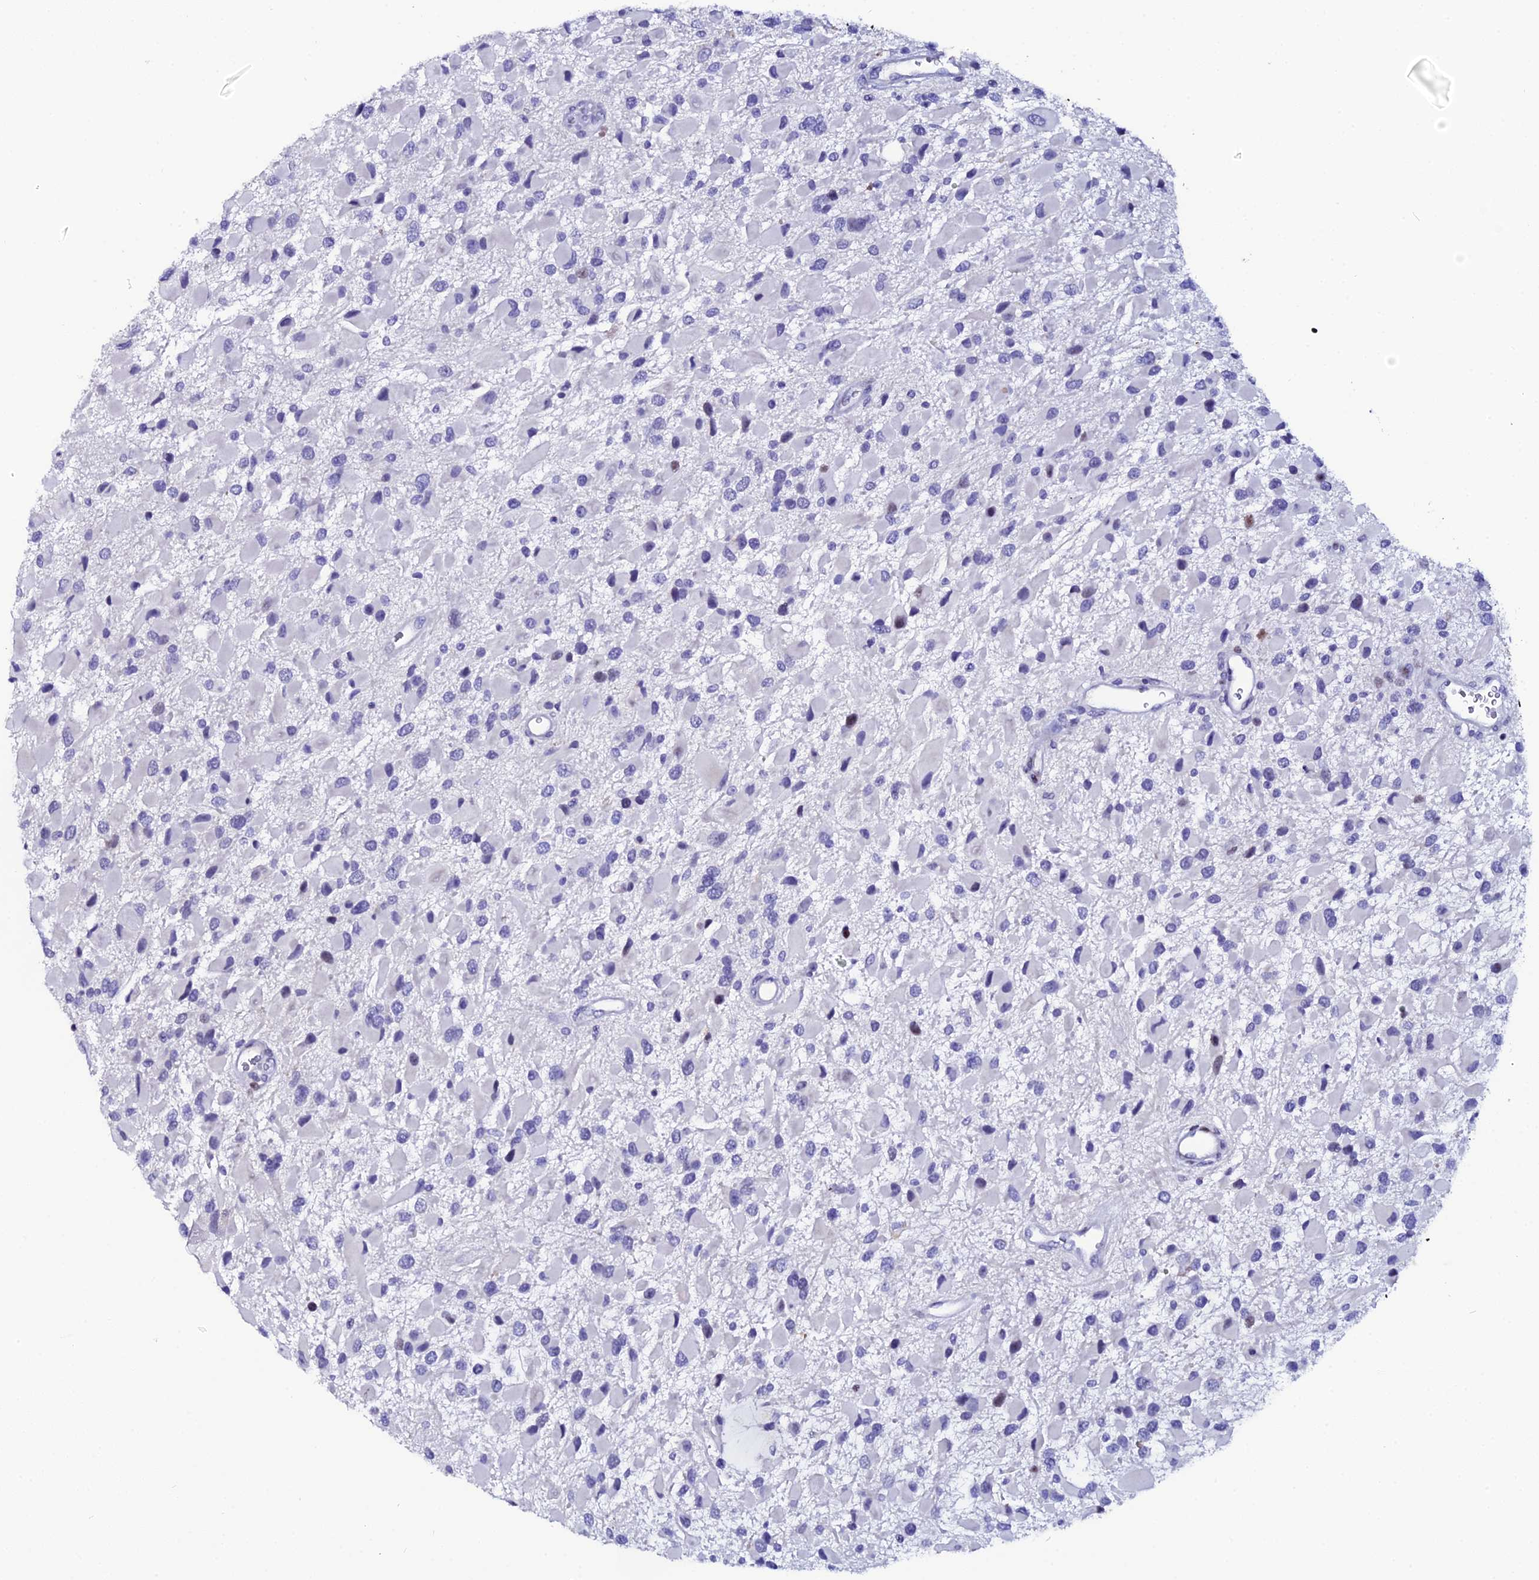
{"staining": {"intensity": "moderate", "quantity": "<25%", "location": "nuclear"}, "tissue": "glioma", "cell_type": "Tumor cells", "image_type": "cancer", "snomed": [{"axis": "morphology", "description": "Glioma, malignant, High grade"}, {"axis": "topography", "description": "Brain"}], "caption": "Human glioma stained for a protein (brown) reveals moderate nuclear positive staining in approximately <25% of tumor cells.", "gene": "MYNN", "patient": {"sex": "male", "age": 53}}